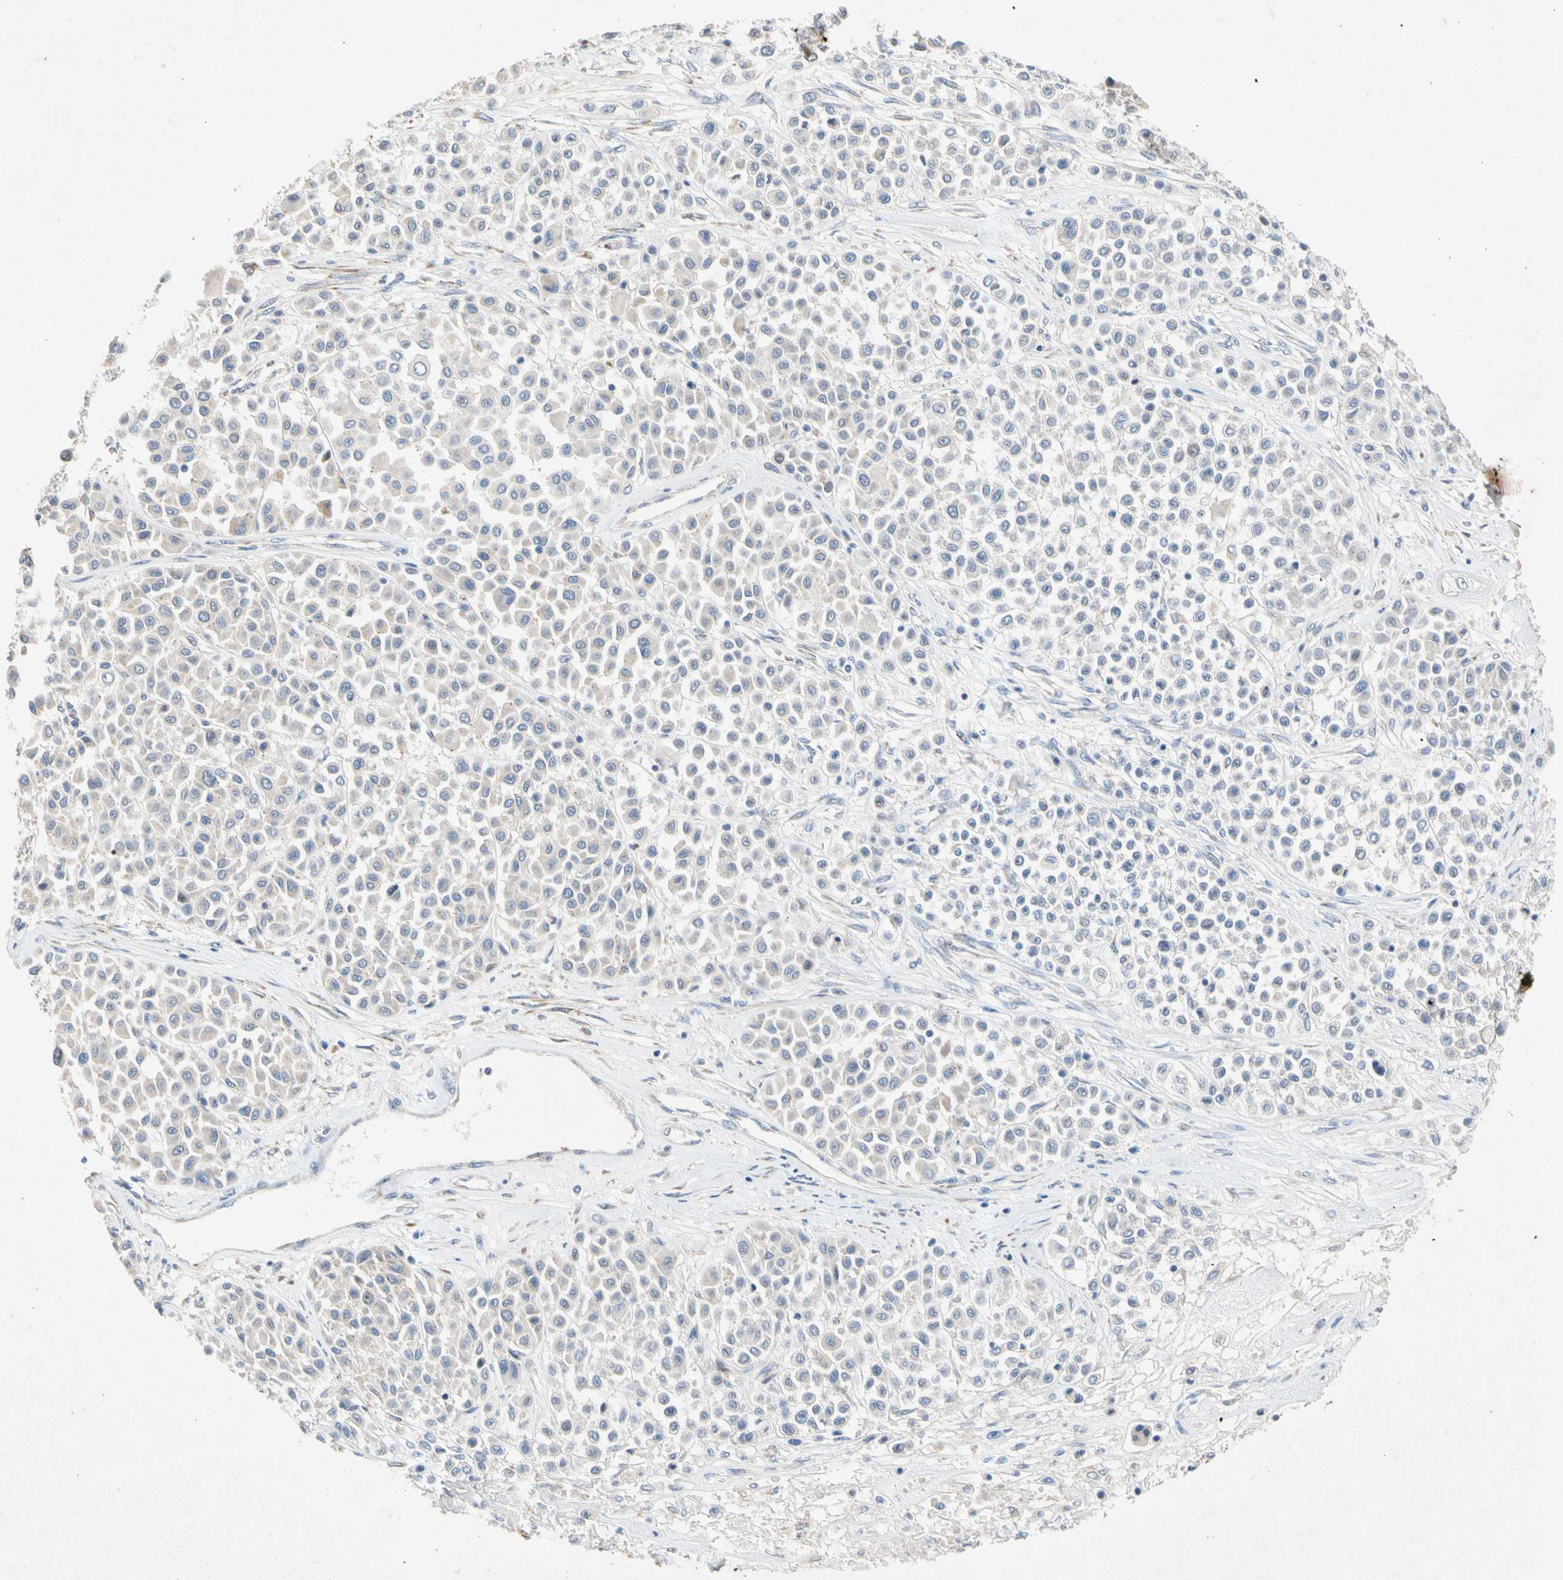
{"staining": {"intensity": "negative", "quantity": "none", "location": "none"}, "tissue": "melanoma", "cell_type": "Tumor cells", "image_type": "cancer", "snomed": [{"axis": "morphology", "description": "Malignant melanoma, Metastatic site"}, {"axis": "topography", "description": "Soft tissue"}], "caption": "Immunohistochemical staining of melanoma demonstrates no significant staining in tumor cells. The staining was performed using DAB to visualize the protein expression in brown, while the nuclei were stained in blue with hematoxylin (Magnification: 20x).", "gene": "GASK1B", "patient": {"sex": "male", "age": 41}}